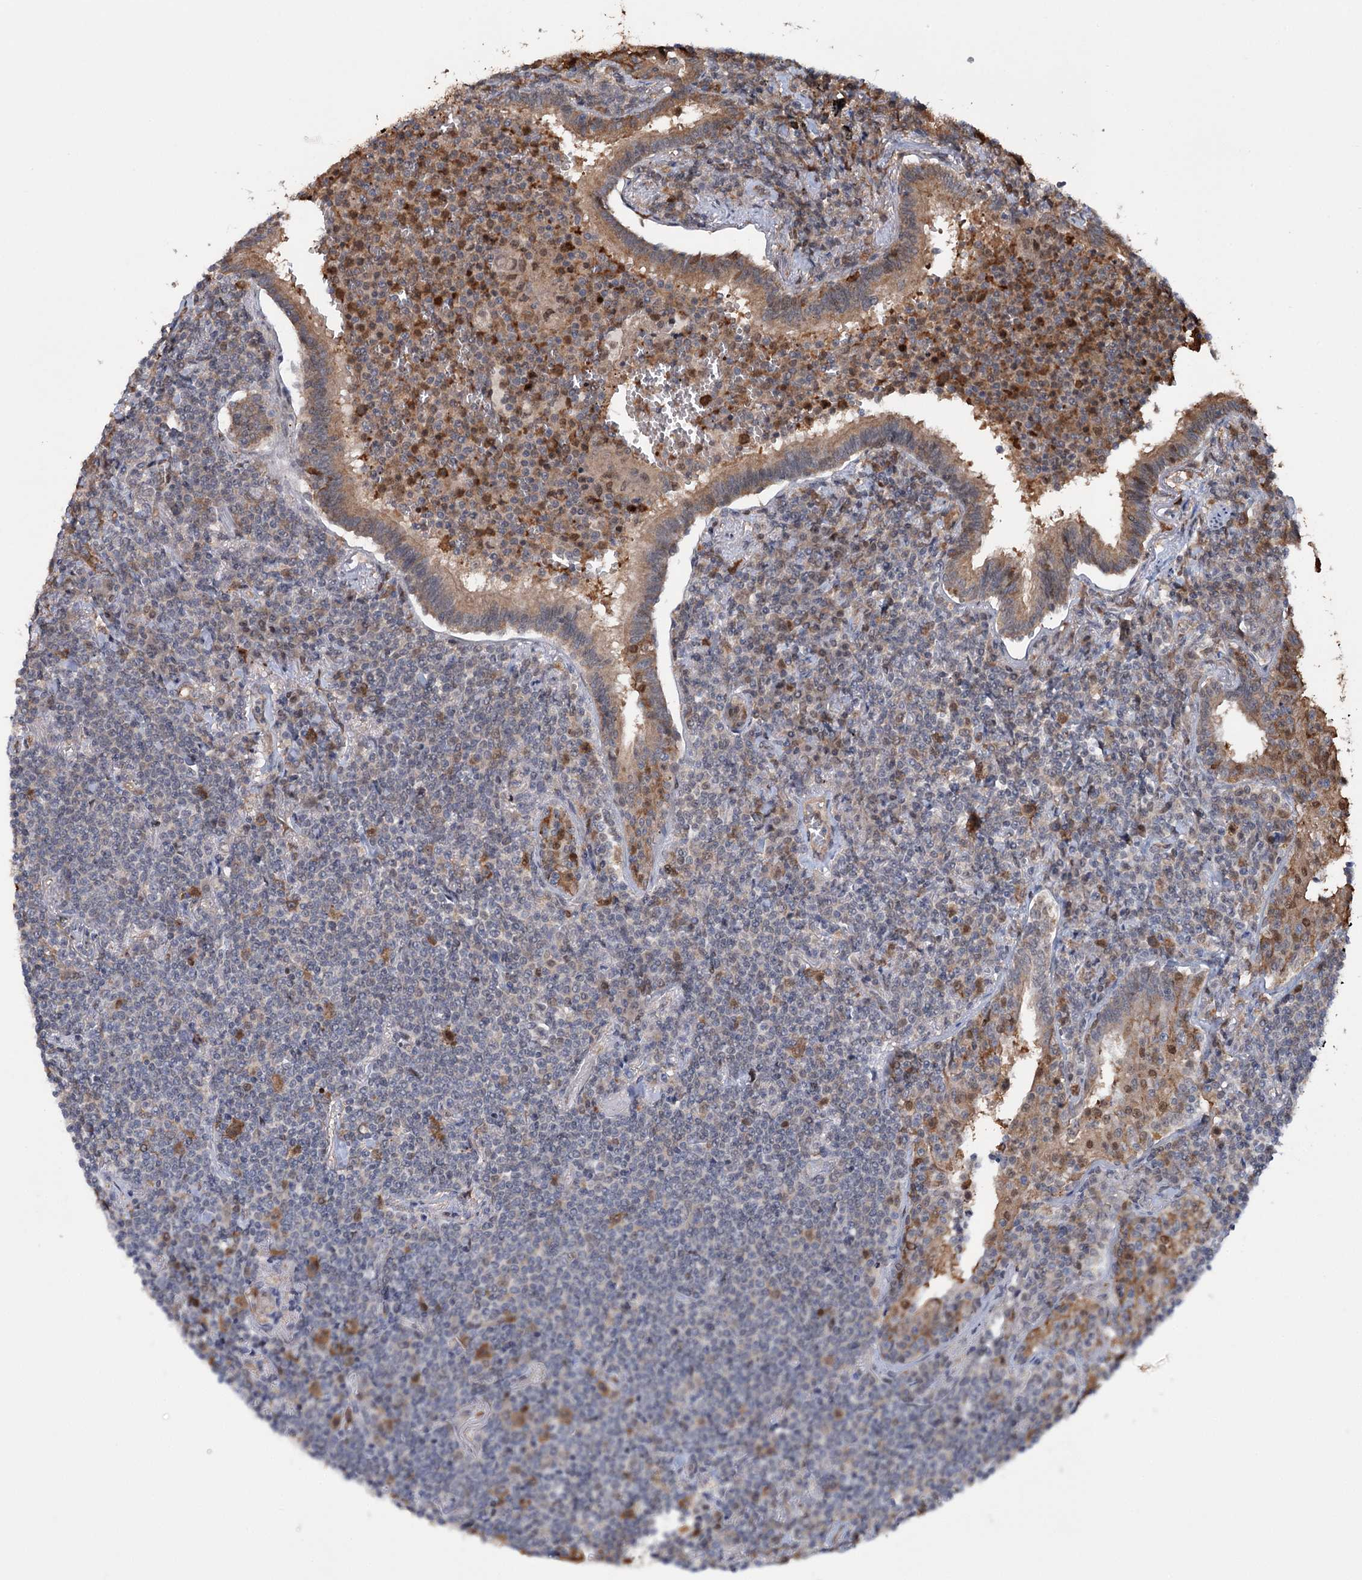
{"staining": {"intensity": "negative", "quantity": "none", "location": "none"}, "tissue": "lymphoma", "cell_type": "Tumor cells", "image_type": "cancer", "snomed": [{"axis": "morphology", "description": "Malignant lymphoma, non-Hodgkin's type, Low grade"}, {"axis": "topography", "description": "Lung"}], "caption": "This is an IHC image of human malignant lymphoma, non-Hodgkin's type (low-grade). There is no expression in tumor cells.", "gene": "NCAPD2", "patient": {"sex": "female", "age": 71}}